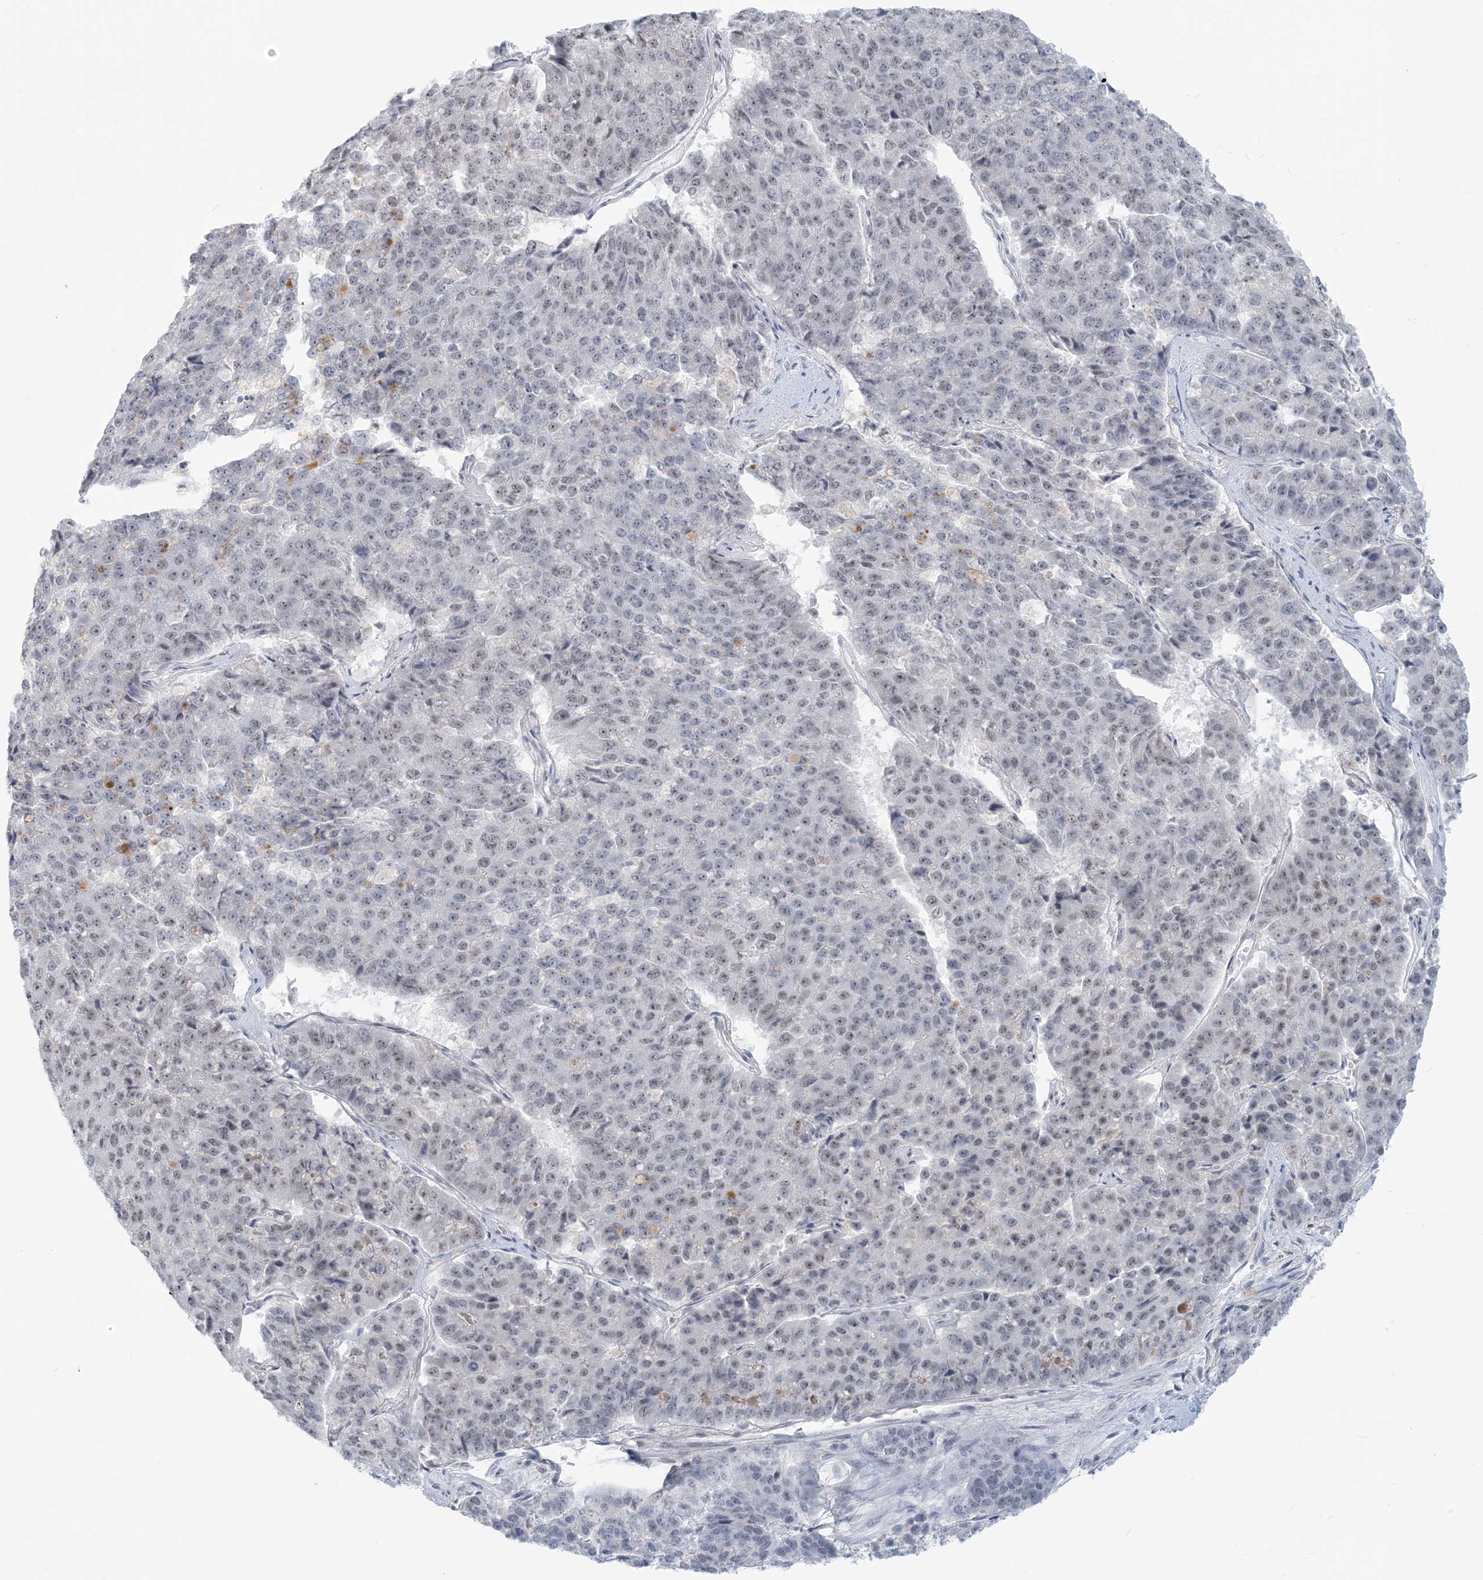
{"staining": {"intensity": "negative", "quantity": "none", "location": "none"}, "tissue": "pancreatic cancer", "cell_type": "Tumor cells", "image_type": "cancer", "snomed": [{"axis": "morphology", "description": "Adenocarcinoma, NOS"}, {"axis": "topography", "description": "Pancreas"}], "caption": "The immunohistochemistry (IHC) image has no significant expression in tumor cells of adenocarcinoma (pancreatic) tissue. The staining was performed using DAB (3,3'-diaminobenzidine) to visualize the protein expression in brown, while the nuclei were stained in blue with hematoxylin (Magnification: 20x).", "gene": "SCML1", "patient": {"sex": "male", "age": 50}}